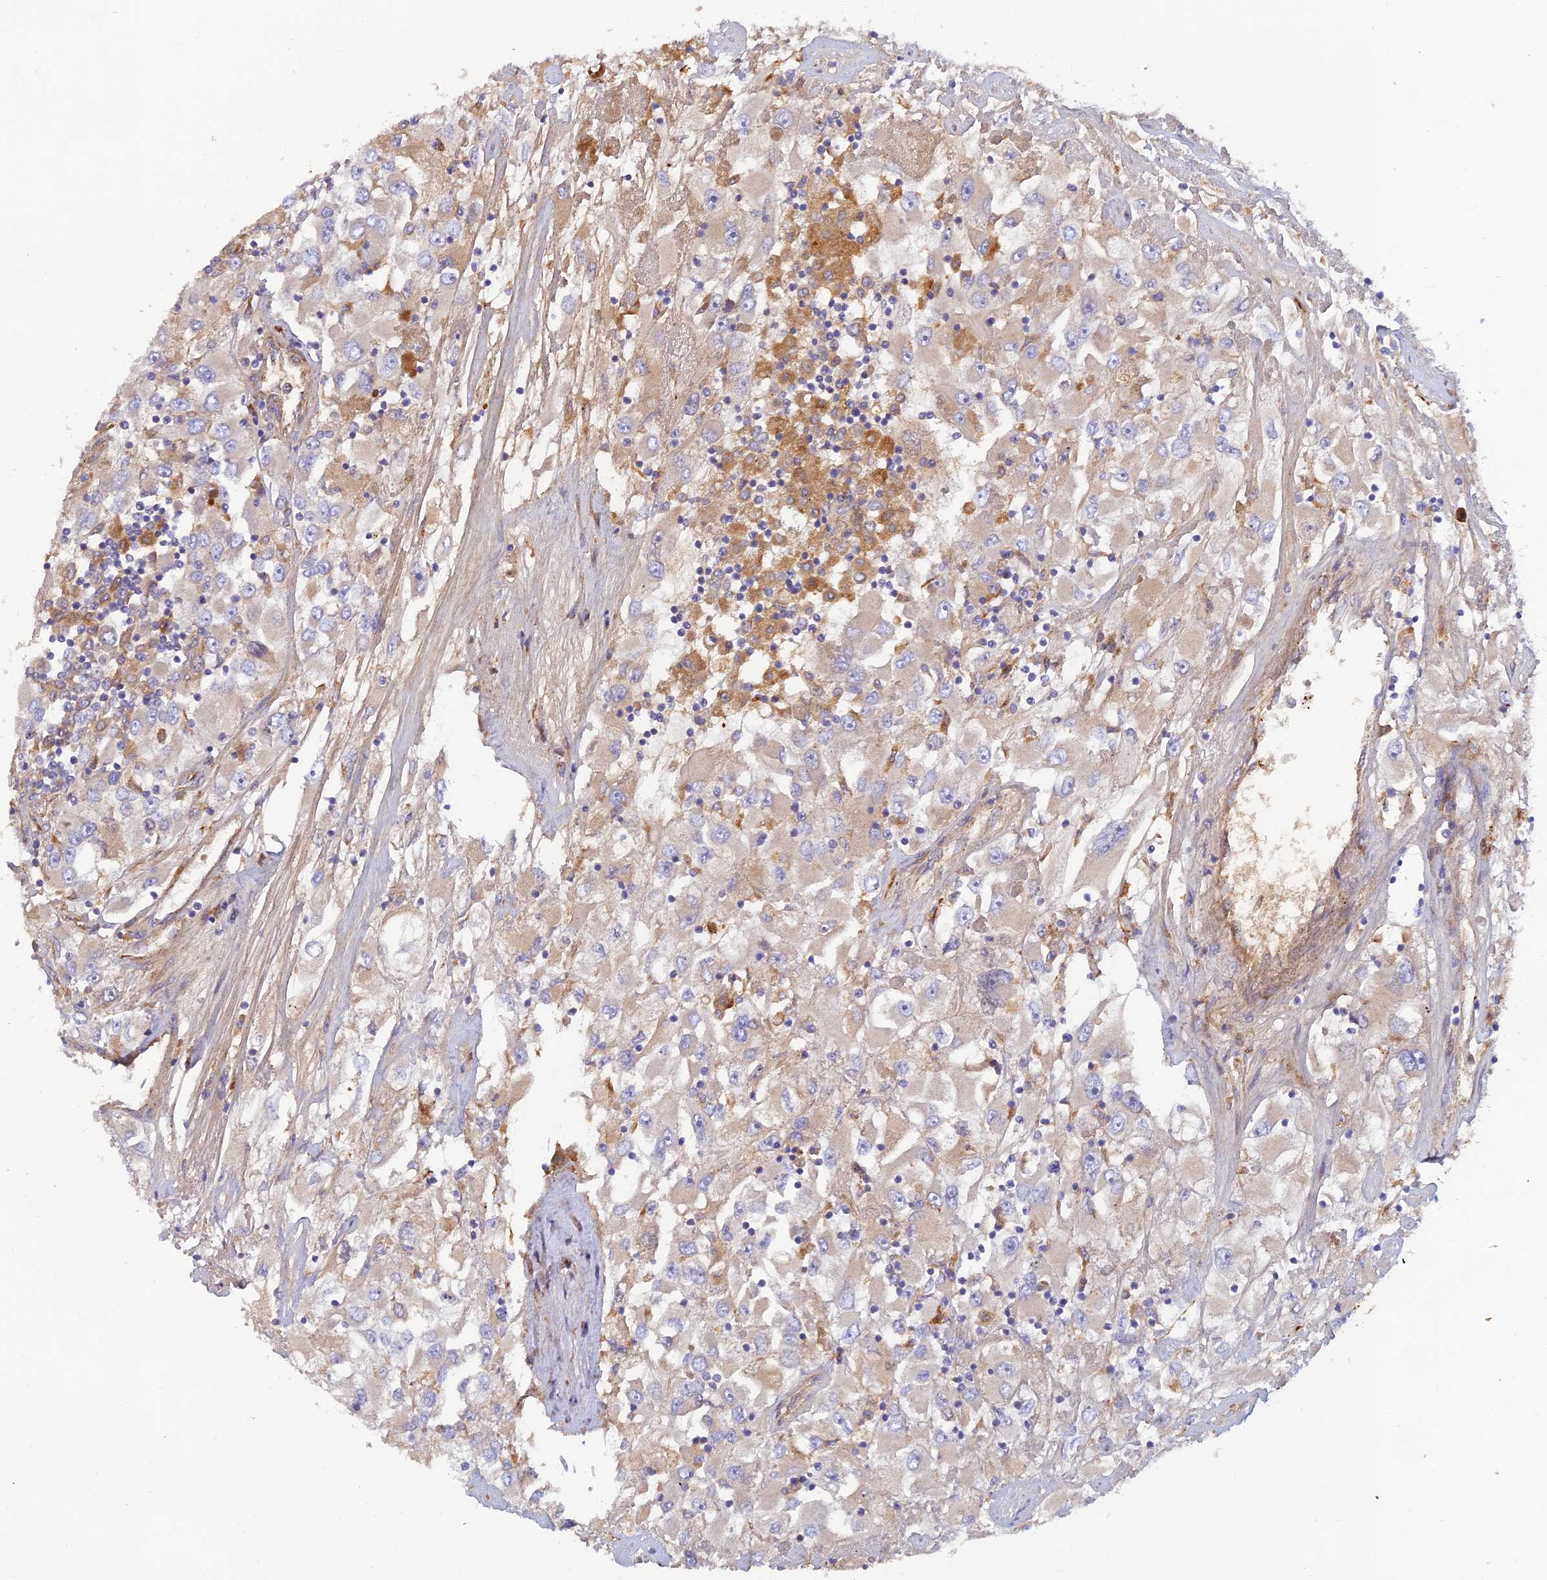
{"staining": {"intensity": "weak", "quantity": "25%-75%", "location": "cytoplasmic/membranous"}, "tissue": "renal cancer", "cell_type": "Tumor cells", "image_type": "cancer", "snomed": [{"axis": "morphology", "description": "Adenocarcinoma, NOS"}, {"axis": "topography", "description": "Kidney"}], "caption": "Immunohistochemical staining of adenocarcinoma (renal) exhibits low levels of weak cytoplasmic/membranous staining in approximately 25%-75% of tumor cells. The staining was performed using DAB (3,3'-diaminobenzidine) to visualize the protein expression in brown, while the nuclei were stained in blue with hematoxylin (Magnification: 20x).", "gene": "GMCL1", "patient": {"sex": "female", "age": 52}}